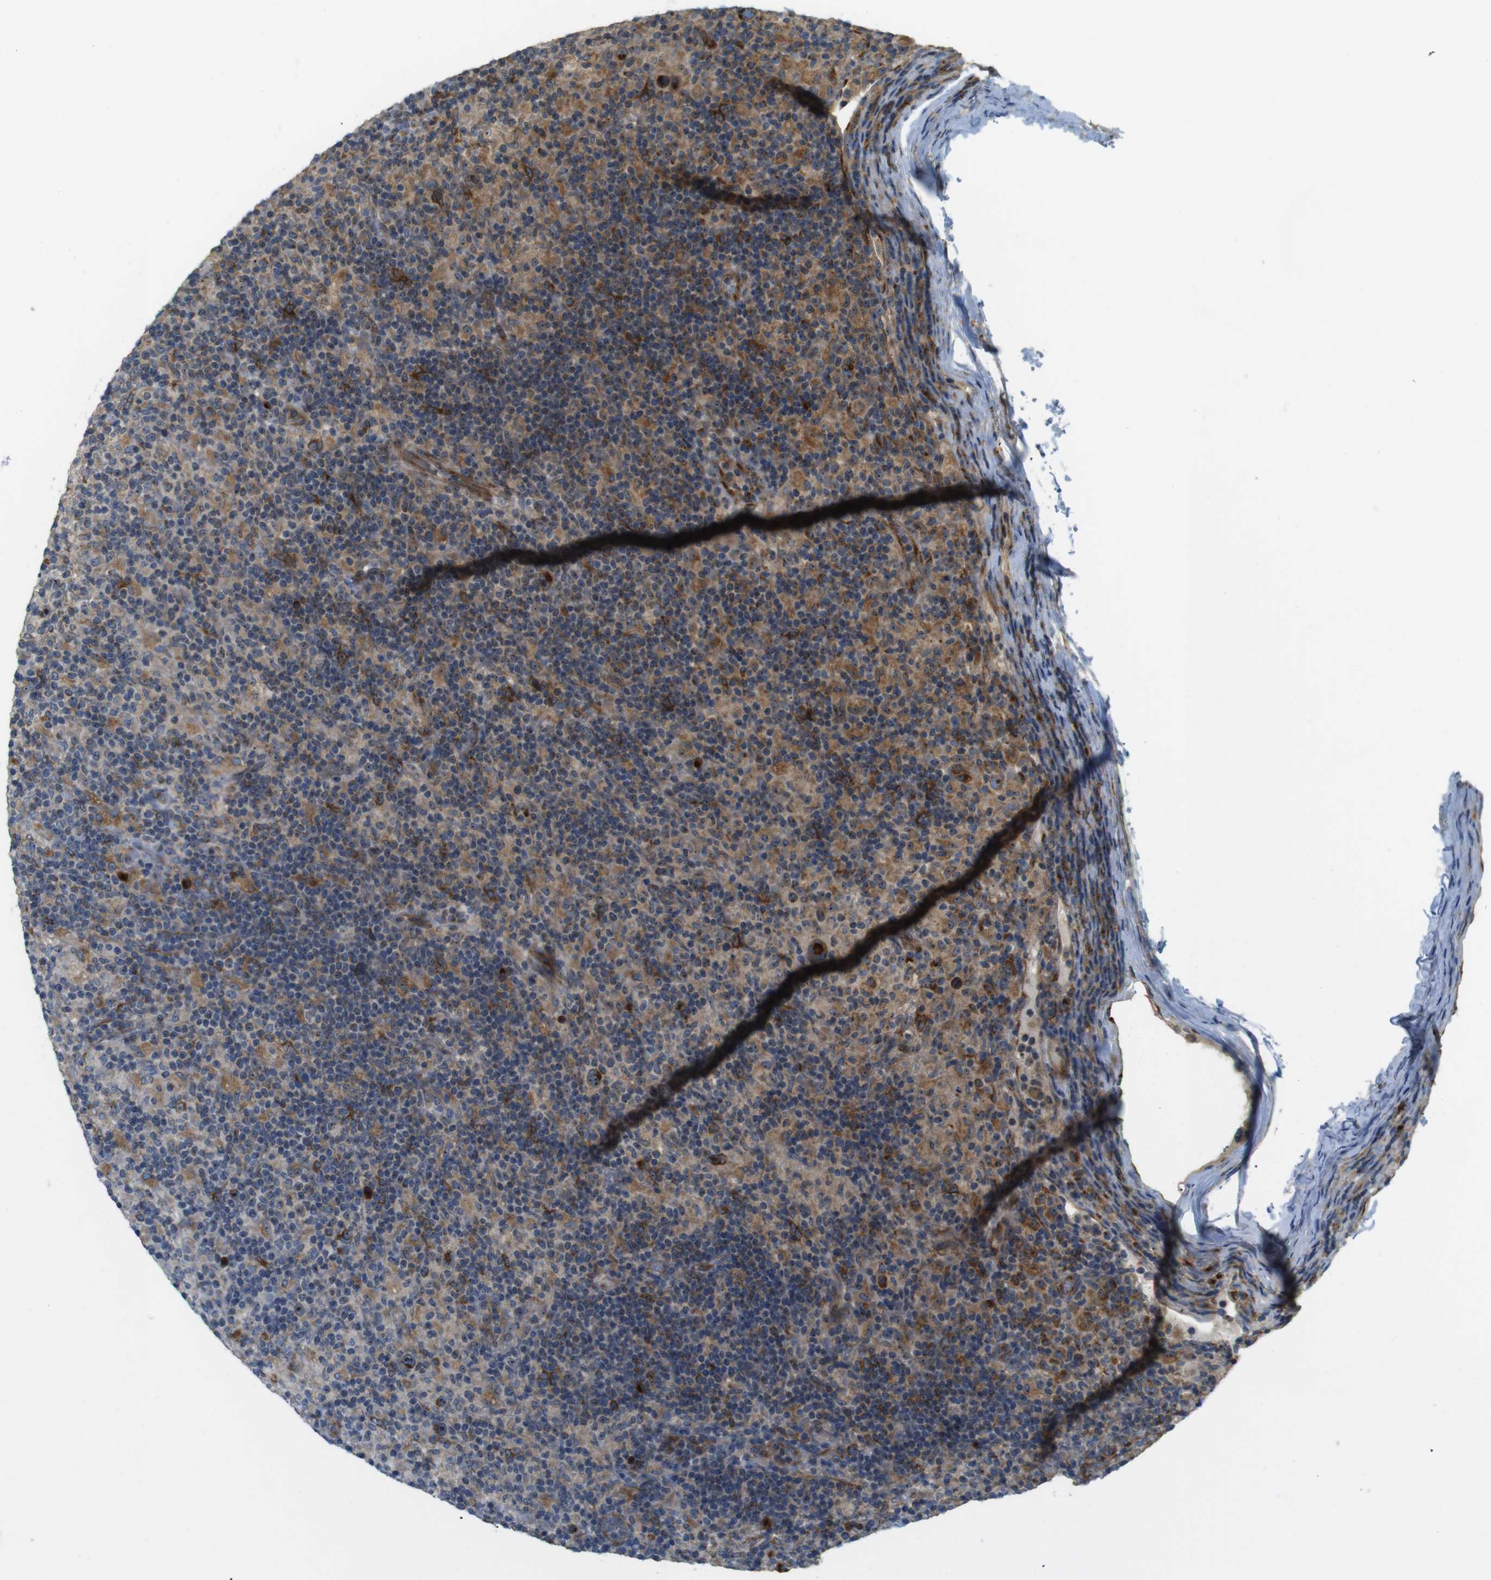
{"staining": {"intensity": "strong", "quantity": ">75%", "location": "cytoplasmic/membranous,nuclear"}, "tissue": "lymphoma", "cell_type": "Tumor cells", "image_type": "cancer", "snomed": [{"axis": "morphology", "description": "Hodgkin's disease, NOS"}, {"axis": "topography", "description": "Lymph node"}], "caption": "Immunohistochemical staining of human lymphoma exhibits high levels of strong cytoplasmic/membranous and nuclear protein expression in approximately >75% of tumor cells. Using DAB (brown) and hematoxylin (blue) stains, captured at high magnification using brightfield microscopy.", "gene": "TMEM143", "patient": {"sex": "male", "age": 70}}